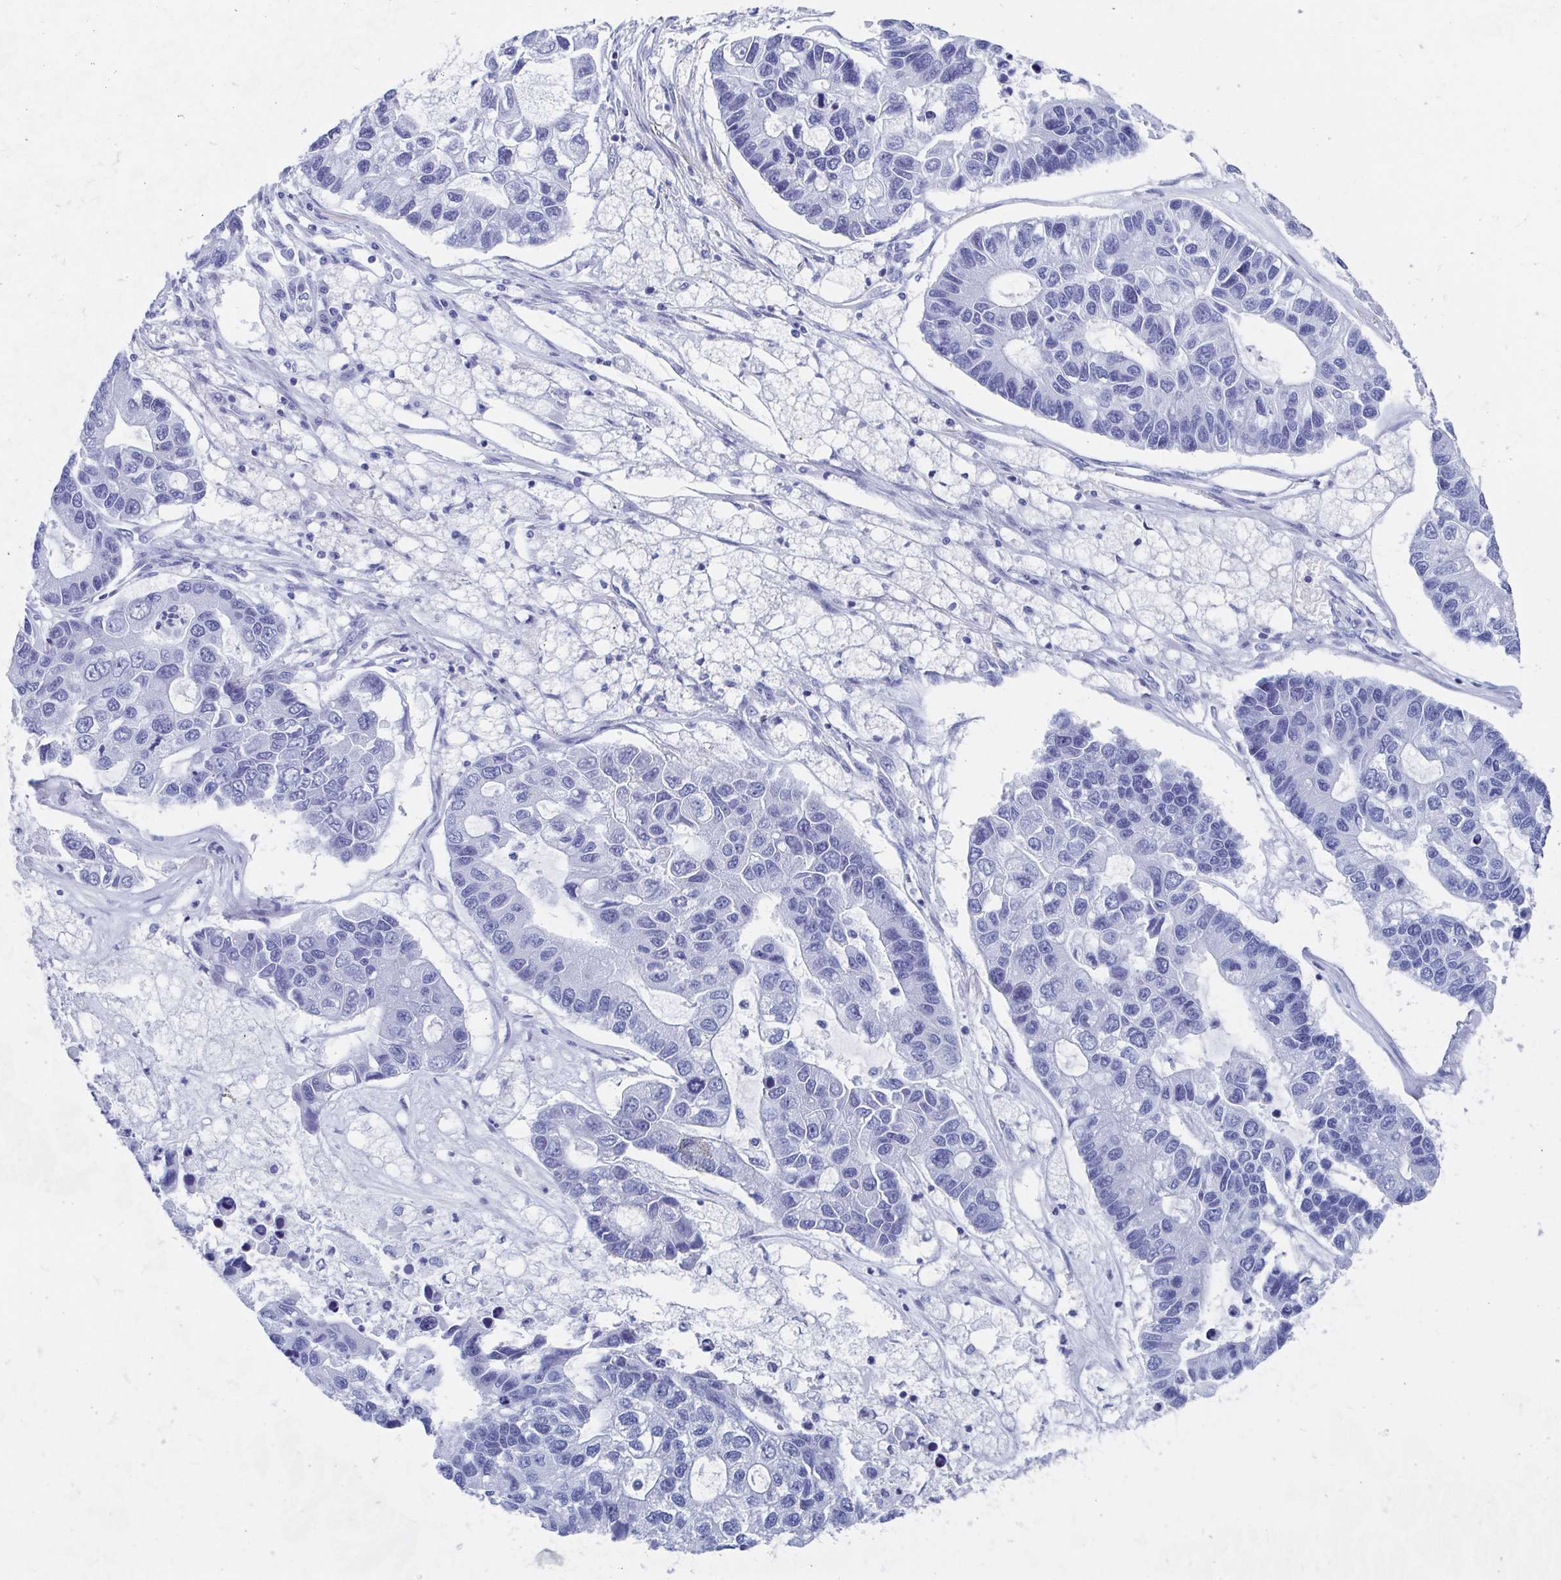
{"staining": {"intensity": "negative", "quantity": "none", "location": "none"}, "tissue": "lung cancer", "cell_type": "Tumor cells", "image_type": "cancer", "snomed": [{"axis": "morphology", "description": "Adenocarcinoma, NOS"}, {"axis": "topography", "description": "Bronchus"}, {"axis": "topography", "description": "Lung"}], "caption": "A micrograph of lung cancer stained for a protein demonstrates no brown staining in tumor cells. (DAB IHC, high magnification).", "gene": "HDGFL1", "patient": {"sex": "female", "age": 51}}